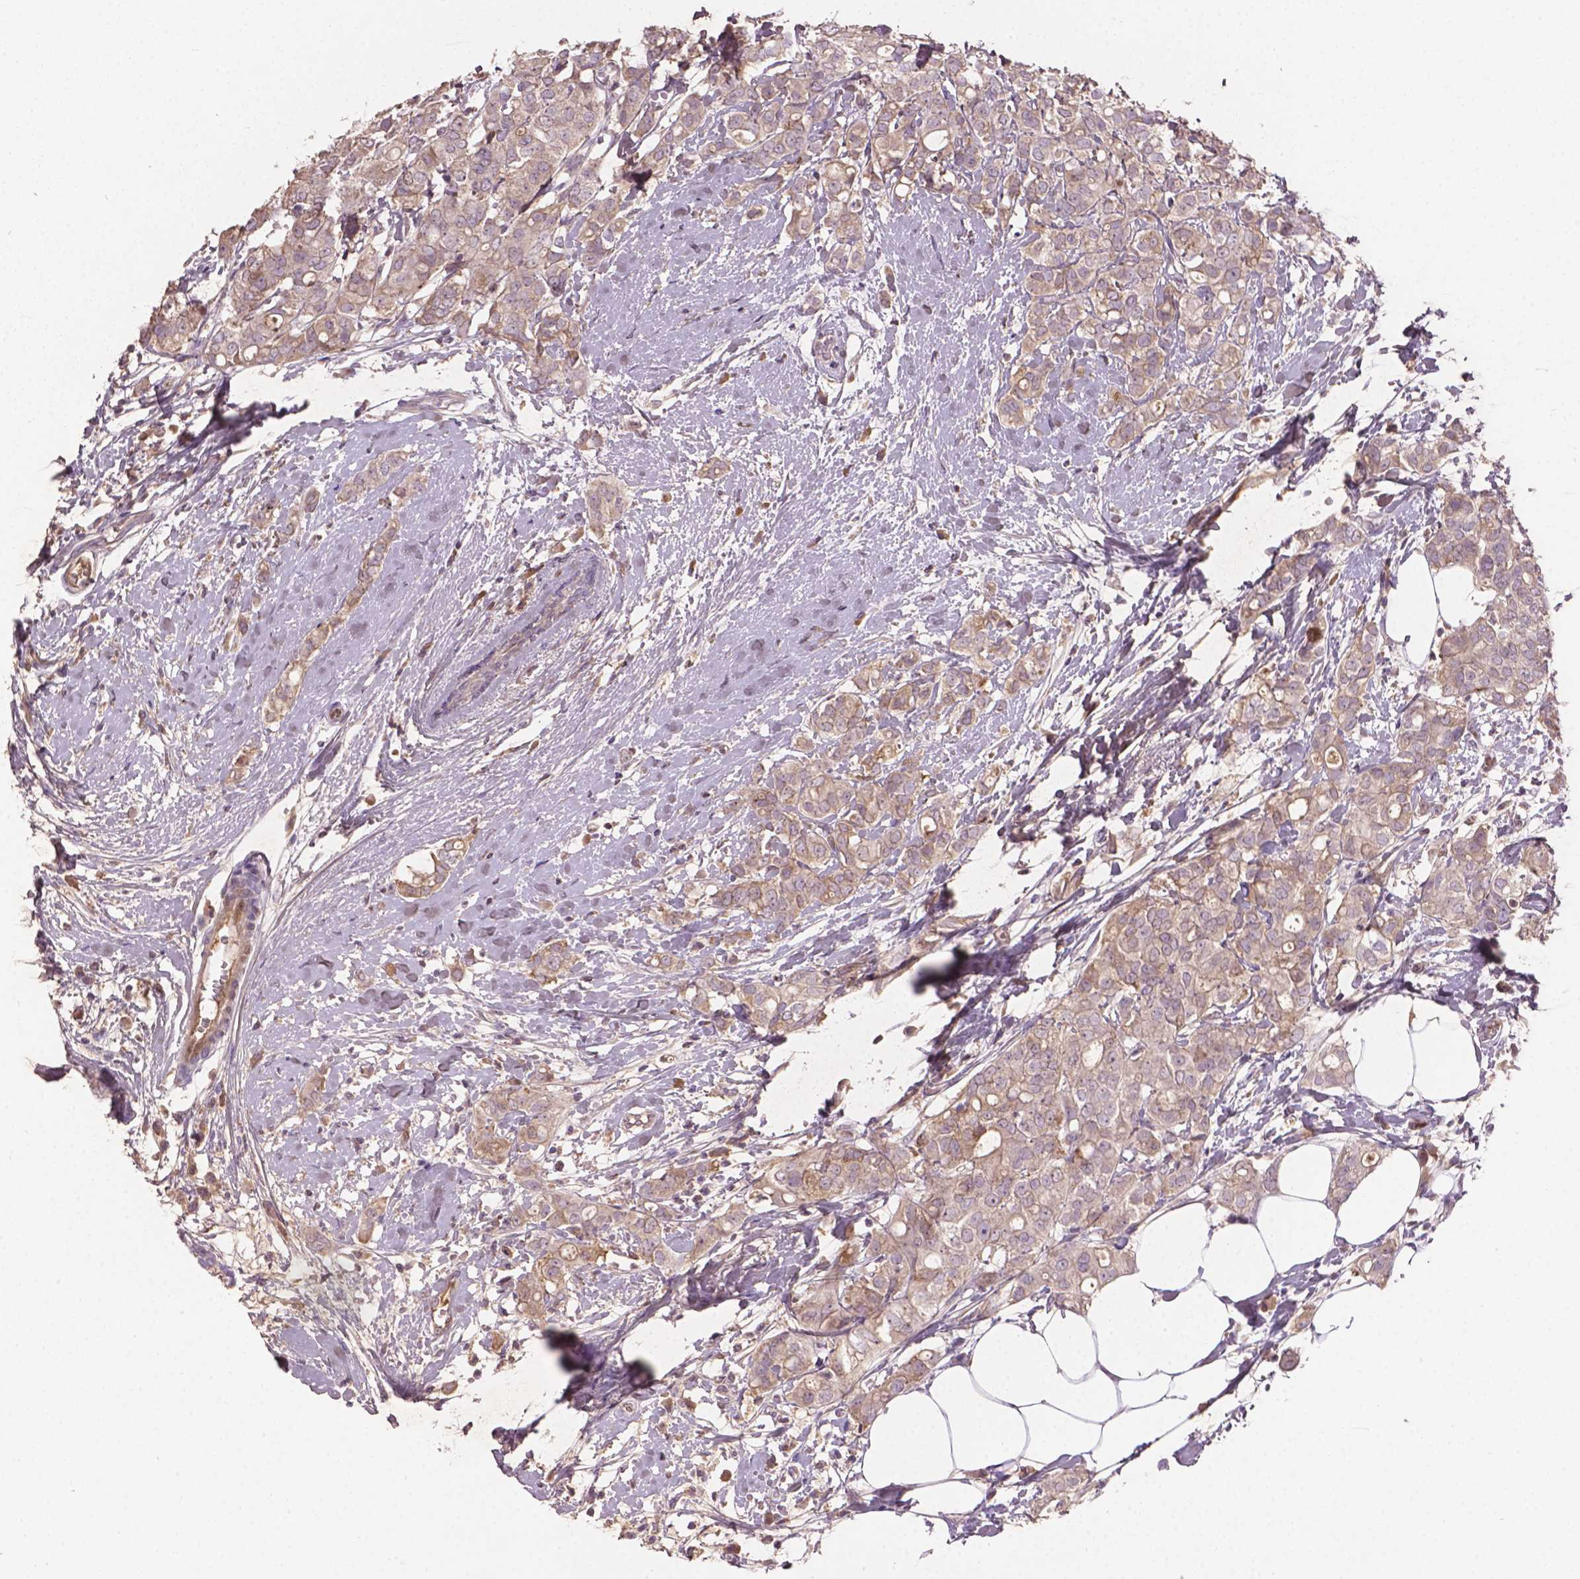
{"staining": {"intensity": "weak", "quantity": ">75%", "location": "cytoplasmic/membranous"}, "tissue": "breast cancer", "cell_type": "Tumor cells", "image_type": "cancer", "snomed": [{"axis": "morphology", "description": "Duct carcinoma"}, {"axis": "topography", "description": "Breast"}], "caption": "A high-resolution micrograph shows immunohistochemistry (IHC) staining of breast cancer, which exhibits weak cytoplasmic/membranous staining in approximately >75% of tumor cells.", "gene": "SOX17", "patient": {"sex": "female", "age": 40}}